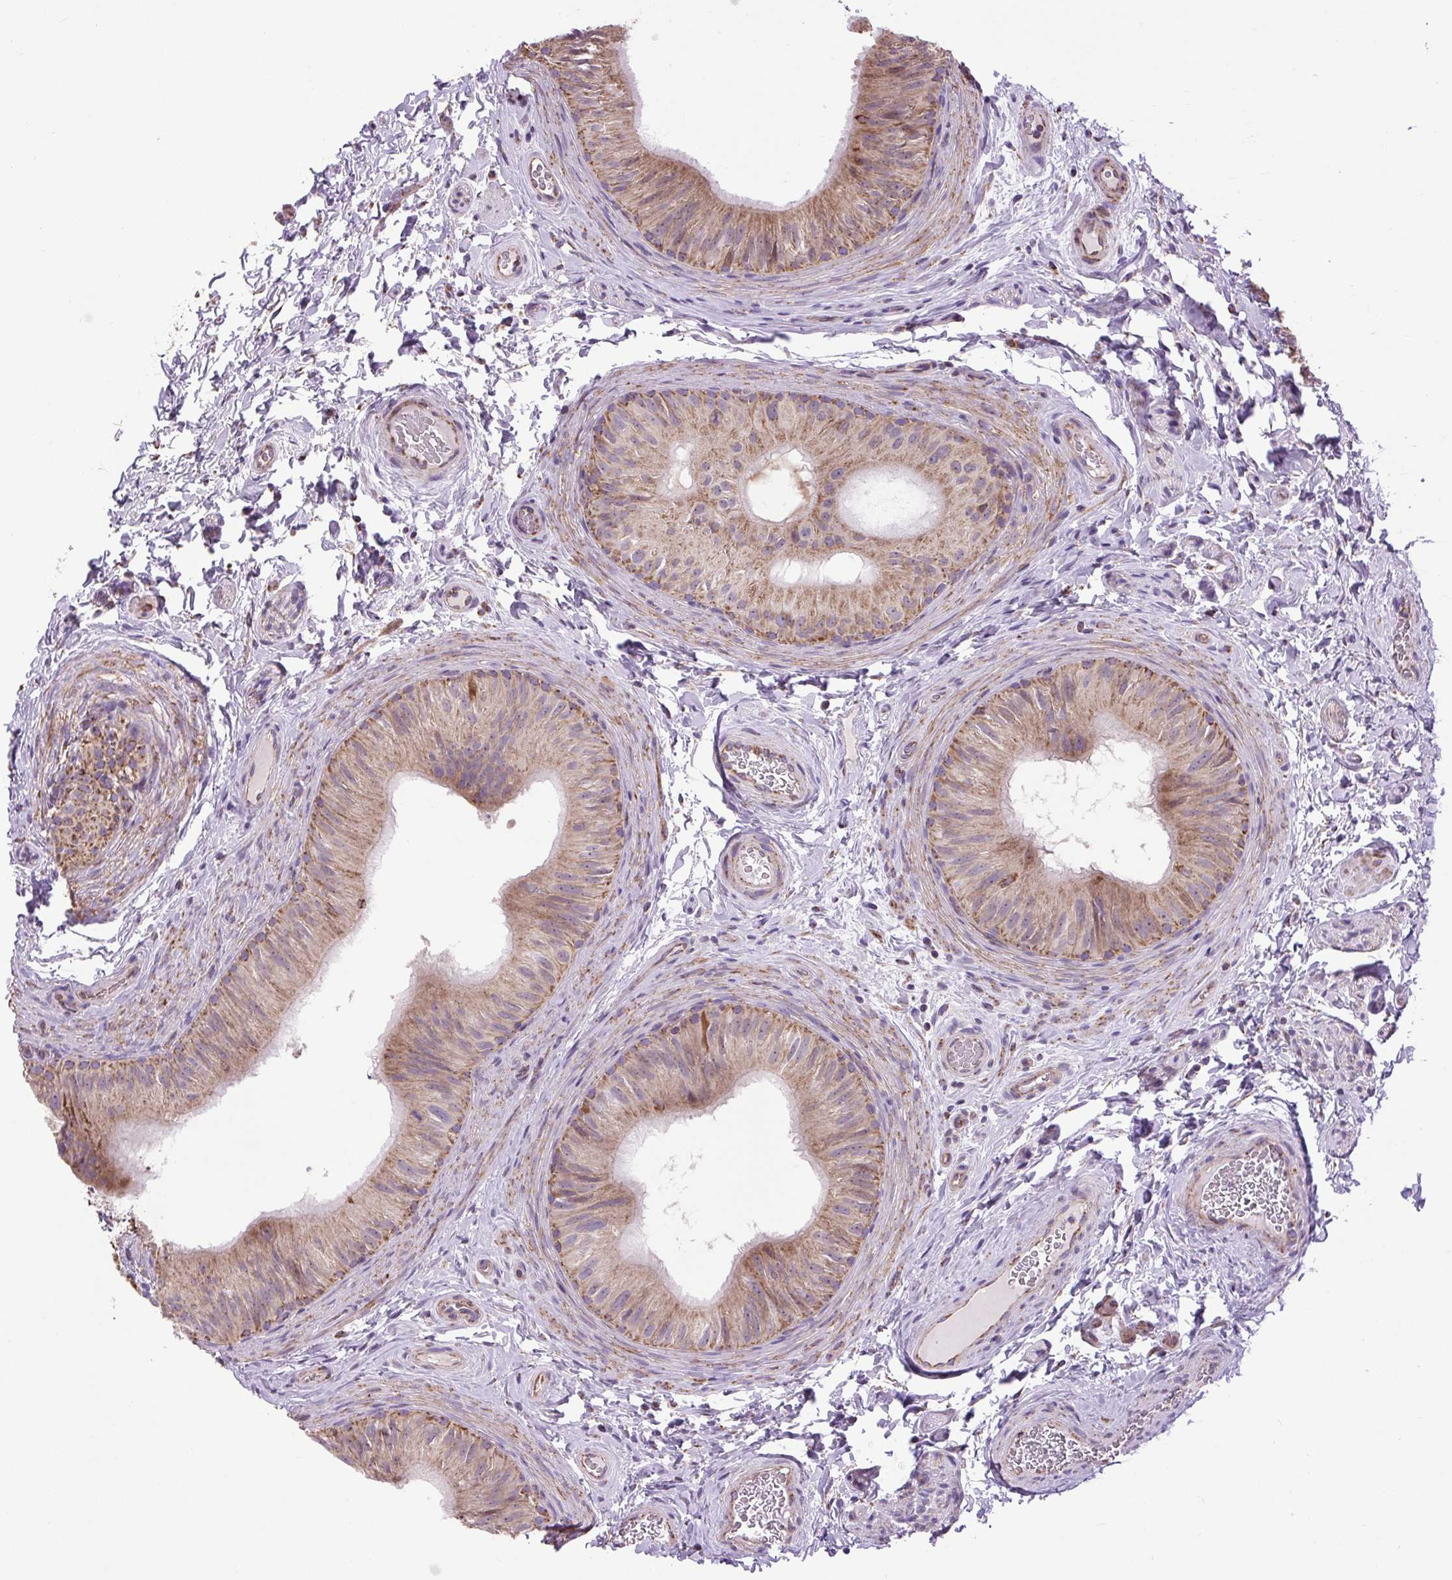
{"staining": {"intensity": "moderate", "quantity": ">75%", "location": "cytoplasmic/membranous"}, "tissue": "epididymis", "cell_type": "Glandular cells", "image_type": "normal", "snomed": [{"axis": "morphology", "description": "Normal tissue, NOS"}, {"axis": "topography", "description": "Epididymis"}], "caption": "Brown immunohistochemical staining in unremarkable epididymis demonstrates moderate cytoplasmic/membranous expression in approximately >75% of glandular cells. The protein is stained brown, and the nuclei are stained in blue (DAB (3,3'-diaminobenzidine) IHC with brightfield microscopy, high magnification).", "gene": "PLCG1", "patient": {"sex": "male", "age": 24}}